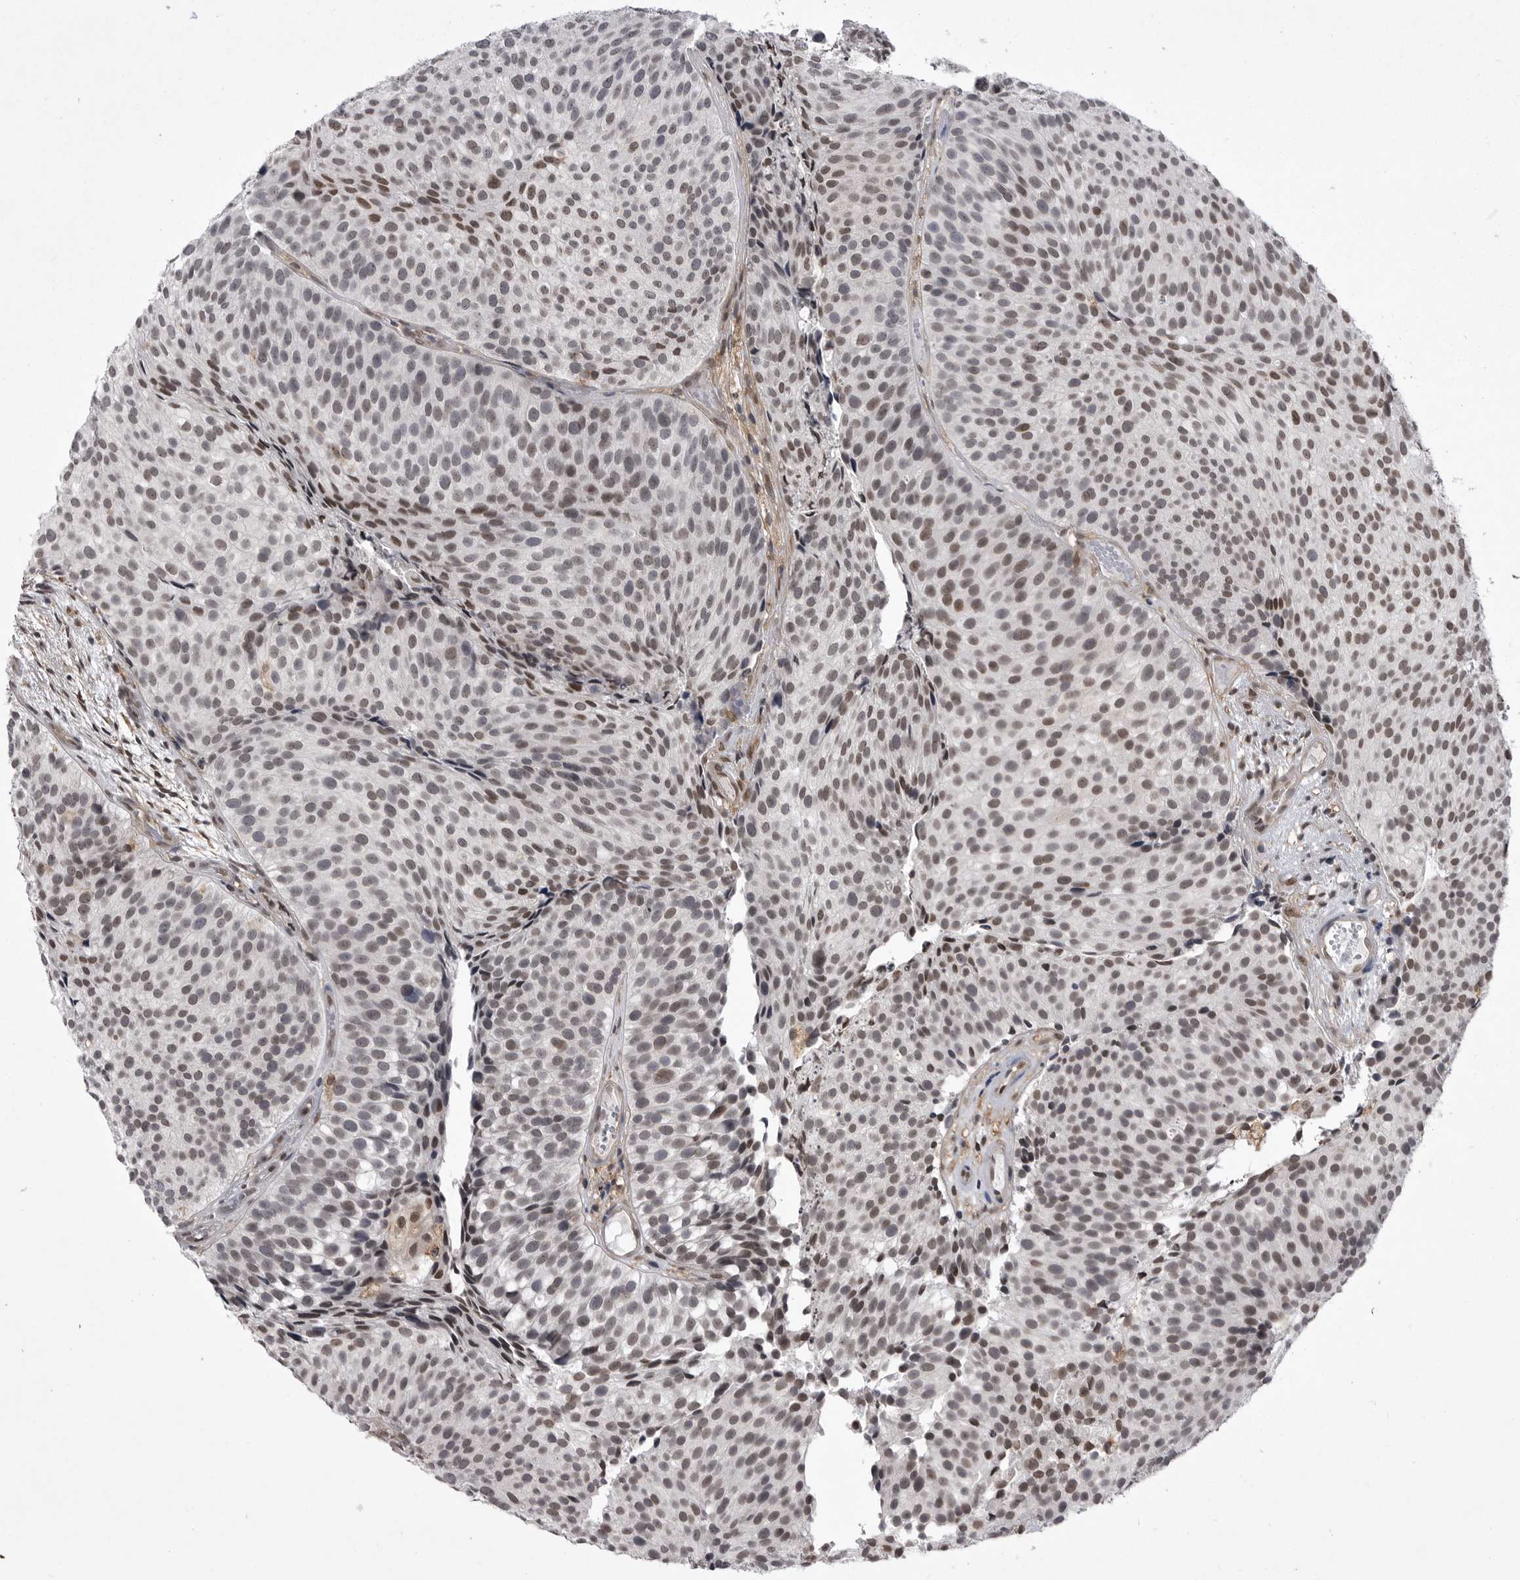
{"staining": {"intensity": "weak", "quantity": ">75%", "location": "nuclear"}, "tissue": "urothelial cancer", "cell_type": "Tumor cells", "image_type": "cancer", "snomed": [{"axis": "morphology", "description": "Urothelial carcinoma, Low grade"}, {"axis": "topography", "description": "Urinary bladder"}], "caption": "Immunohistochemistry of human urothelial cancer exhibits low levels of weak nuclear staining in approximately >75% of tumor cells.", "gene": "ABL1", "patient": {"sex": "male", "age": 86}}